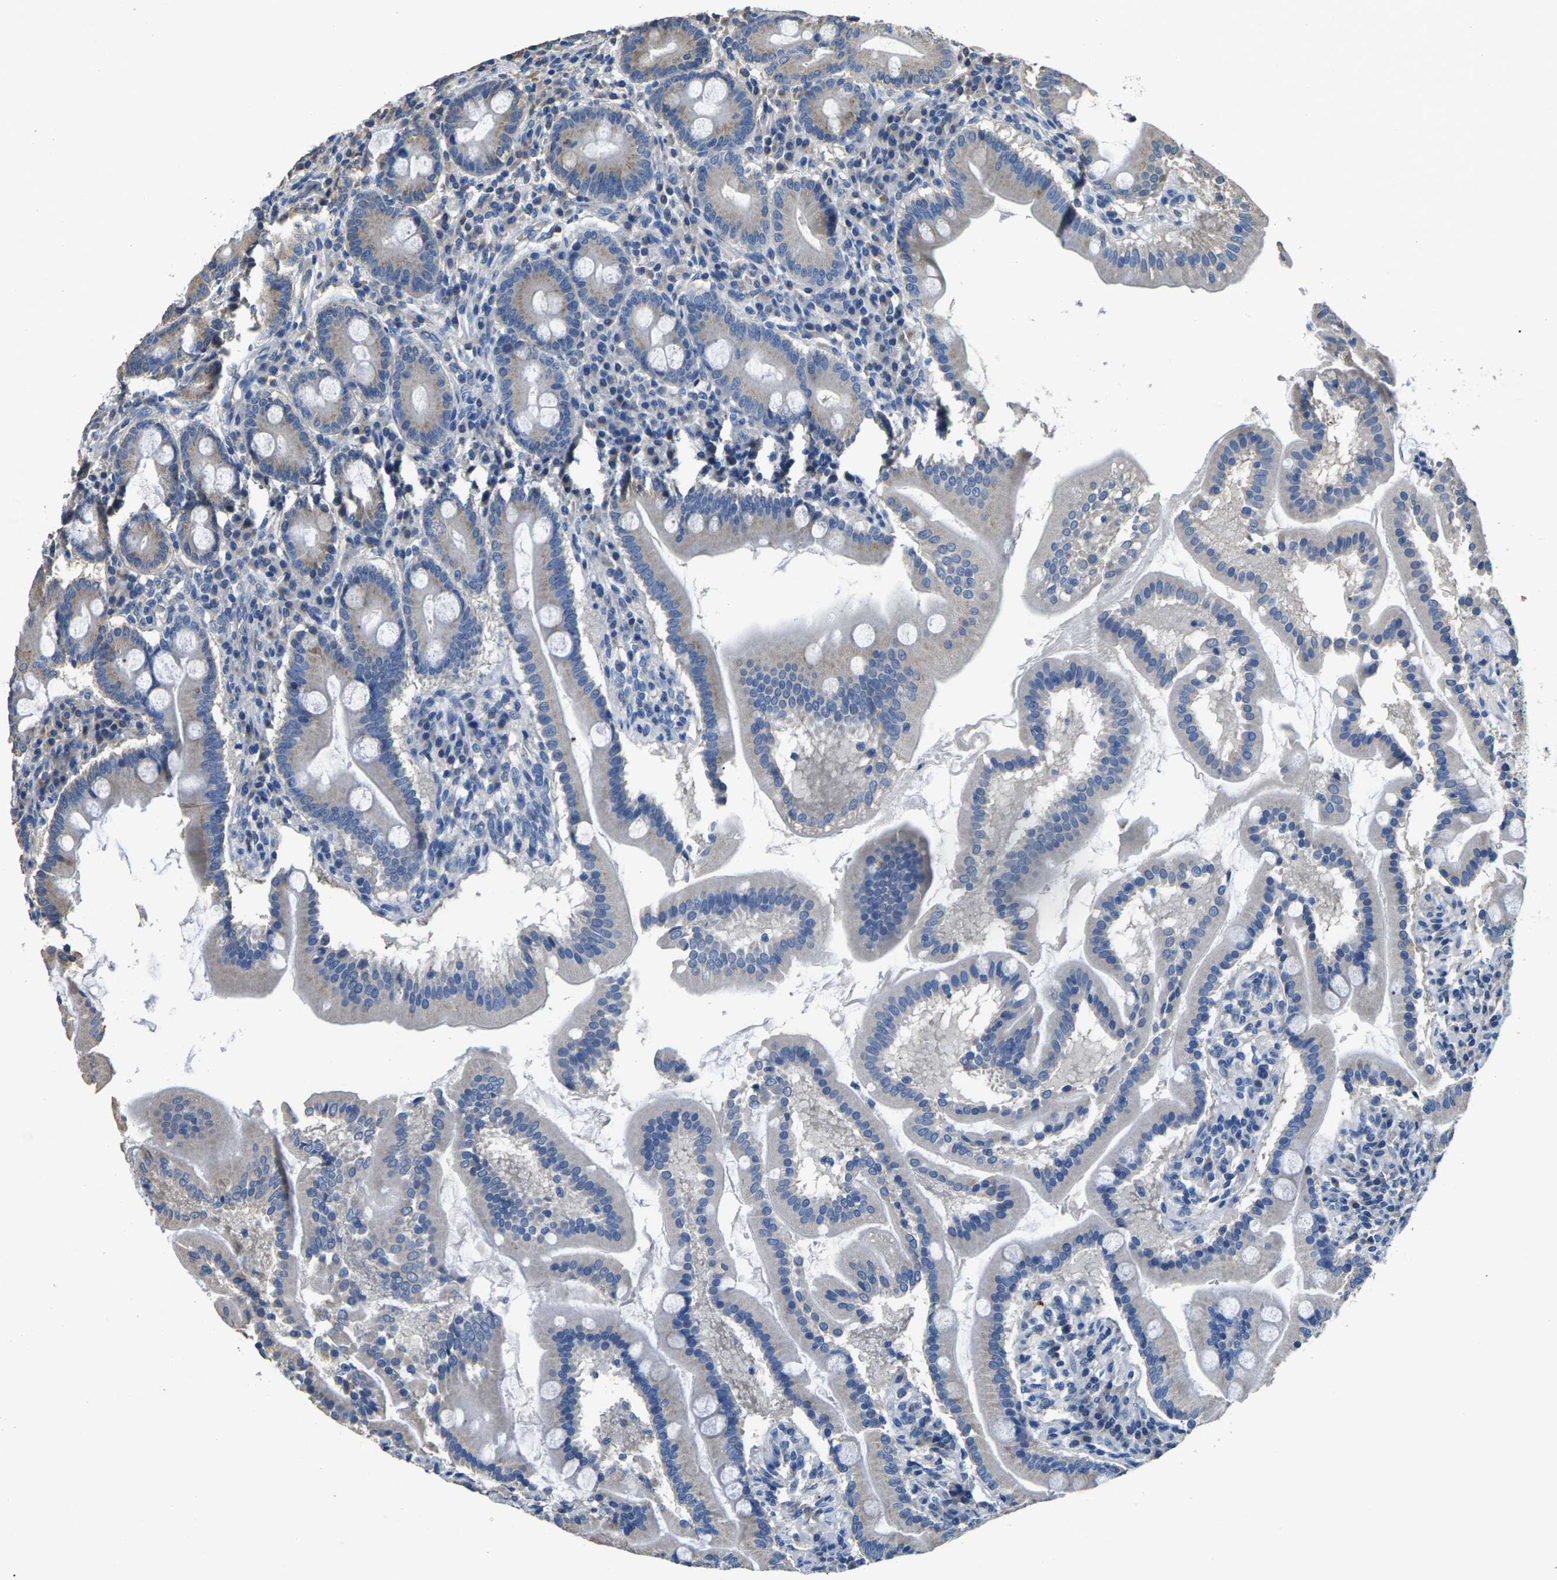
{"staining": {"intensity": "weak", "quantity": "25%-75%", "location": "cytoplasmic/membranous"}, "tissue": "duodenum", "cell_type": "Glandular cells", "image_type": "normal", "snomed": [{"axis": "morphology", "description": "Normal tissue, NOS"}, {"axis": "topography", "description": "Duodenum"}], "caption": "Human duodenum stained with a brown dye displays weak cytoplasmic/membranous positive staining in about 25%-75% of glandular cells.", "gene": "B4GAT1", "patient": {"sex": "male", "age": 50}}